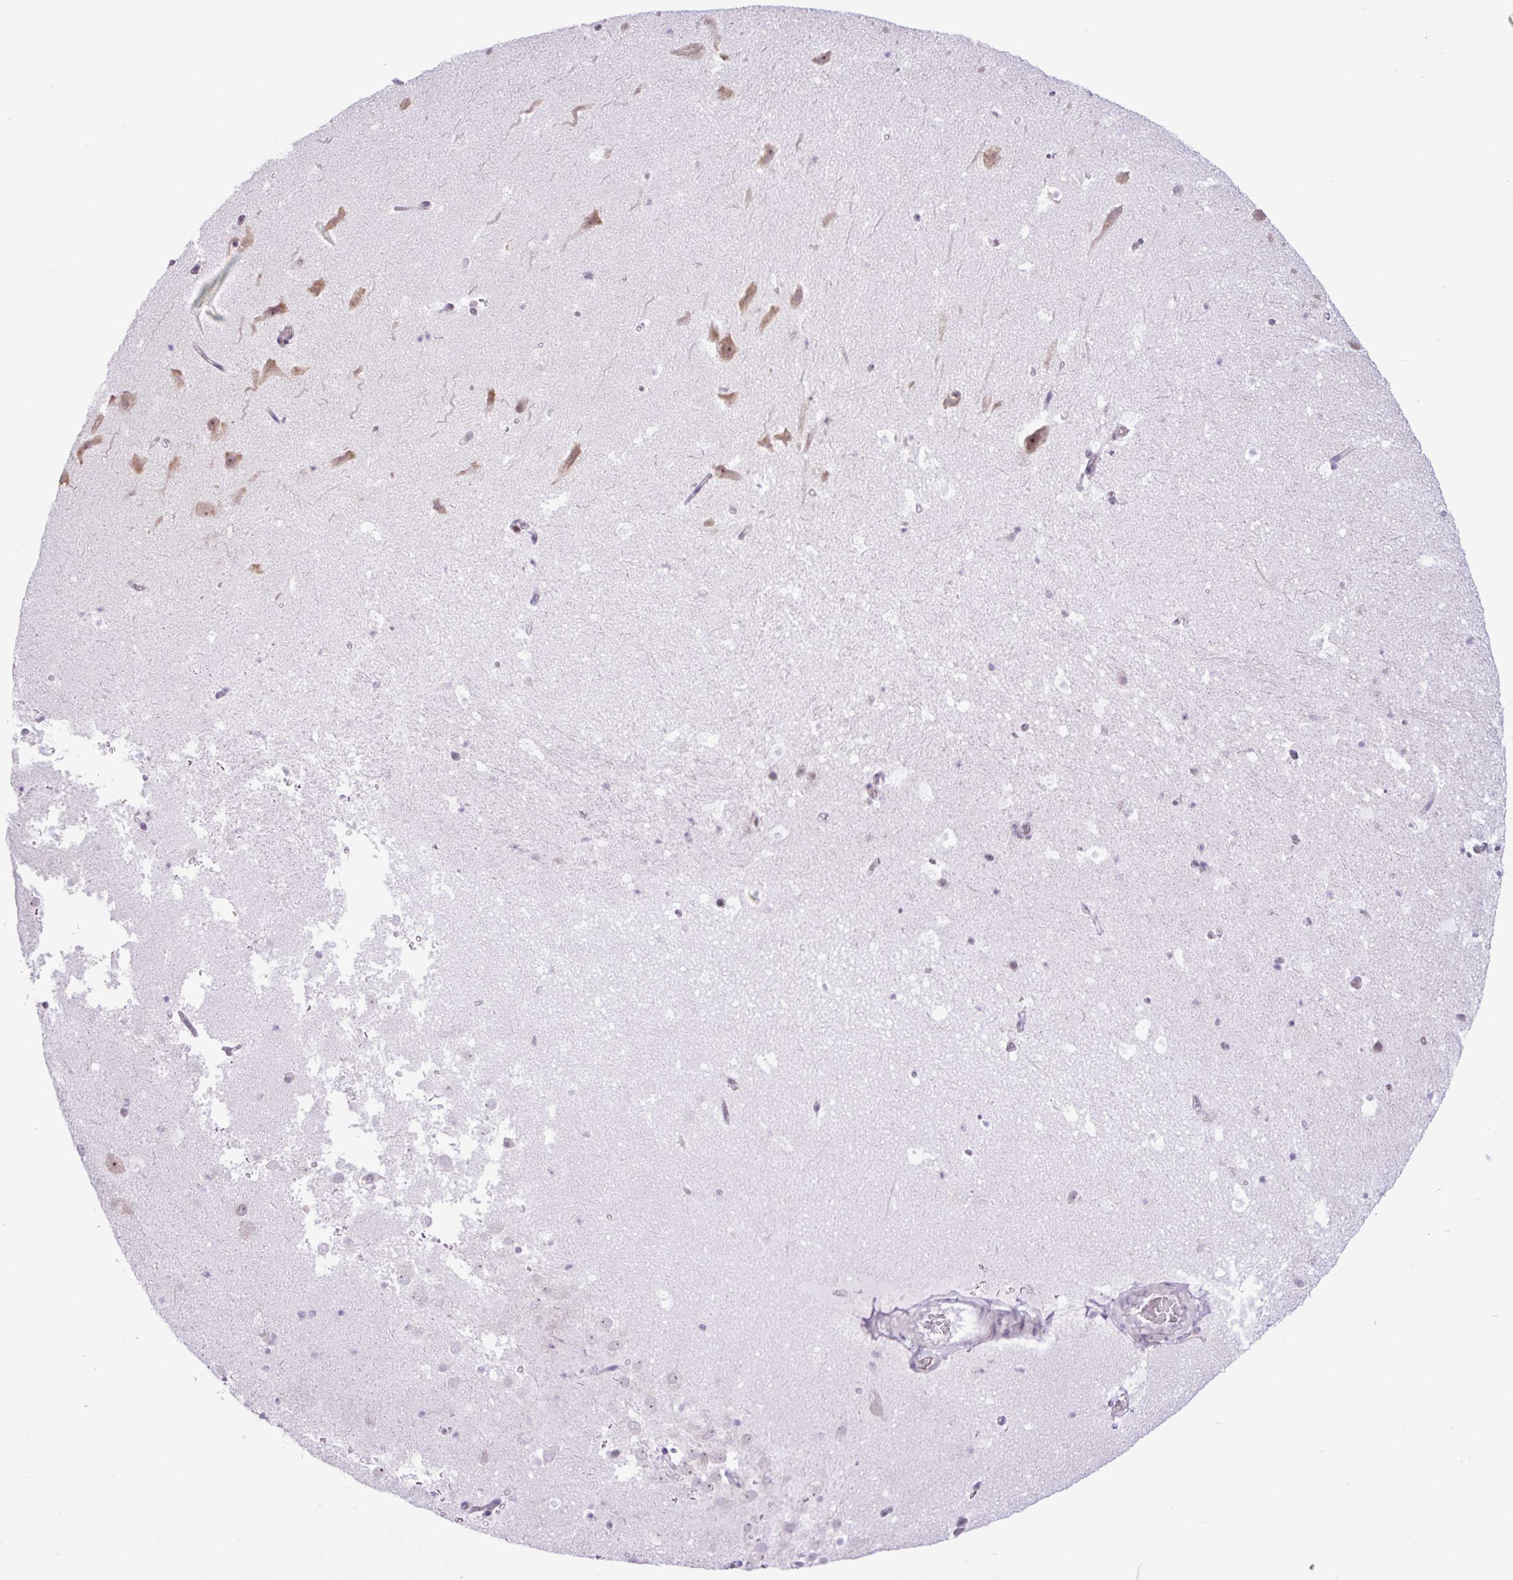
{"staining": {"intensity": "negative", "quantity": "none", "location": "none"}, "tissue": "hippocampus", "cell_type": "Glial cells", "image_type": "normal", "snomed": [{"axis": "morphology", "description": "Normal tissue, NOS"}, {"axis": "topography", "description": "Hippocampus"}], "caption": "Immunohistochemistry (IHC) of normal human hippocampus exhibits no staining in glial cells. The staining was performed using DAB (3,3'-diaminobenzidine) to visualize the protein expression in brown, while the nuclei were stained in blue with hematoxylin (Magnification: 20x).", "gene": "ELOA2", "patient": {"sex": "male", "age": 37}}